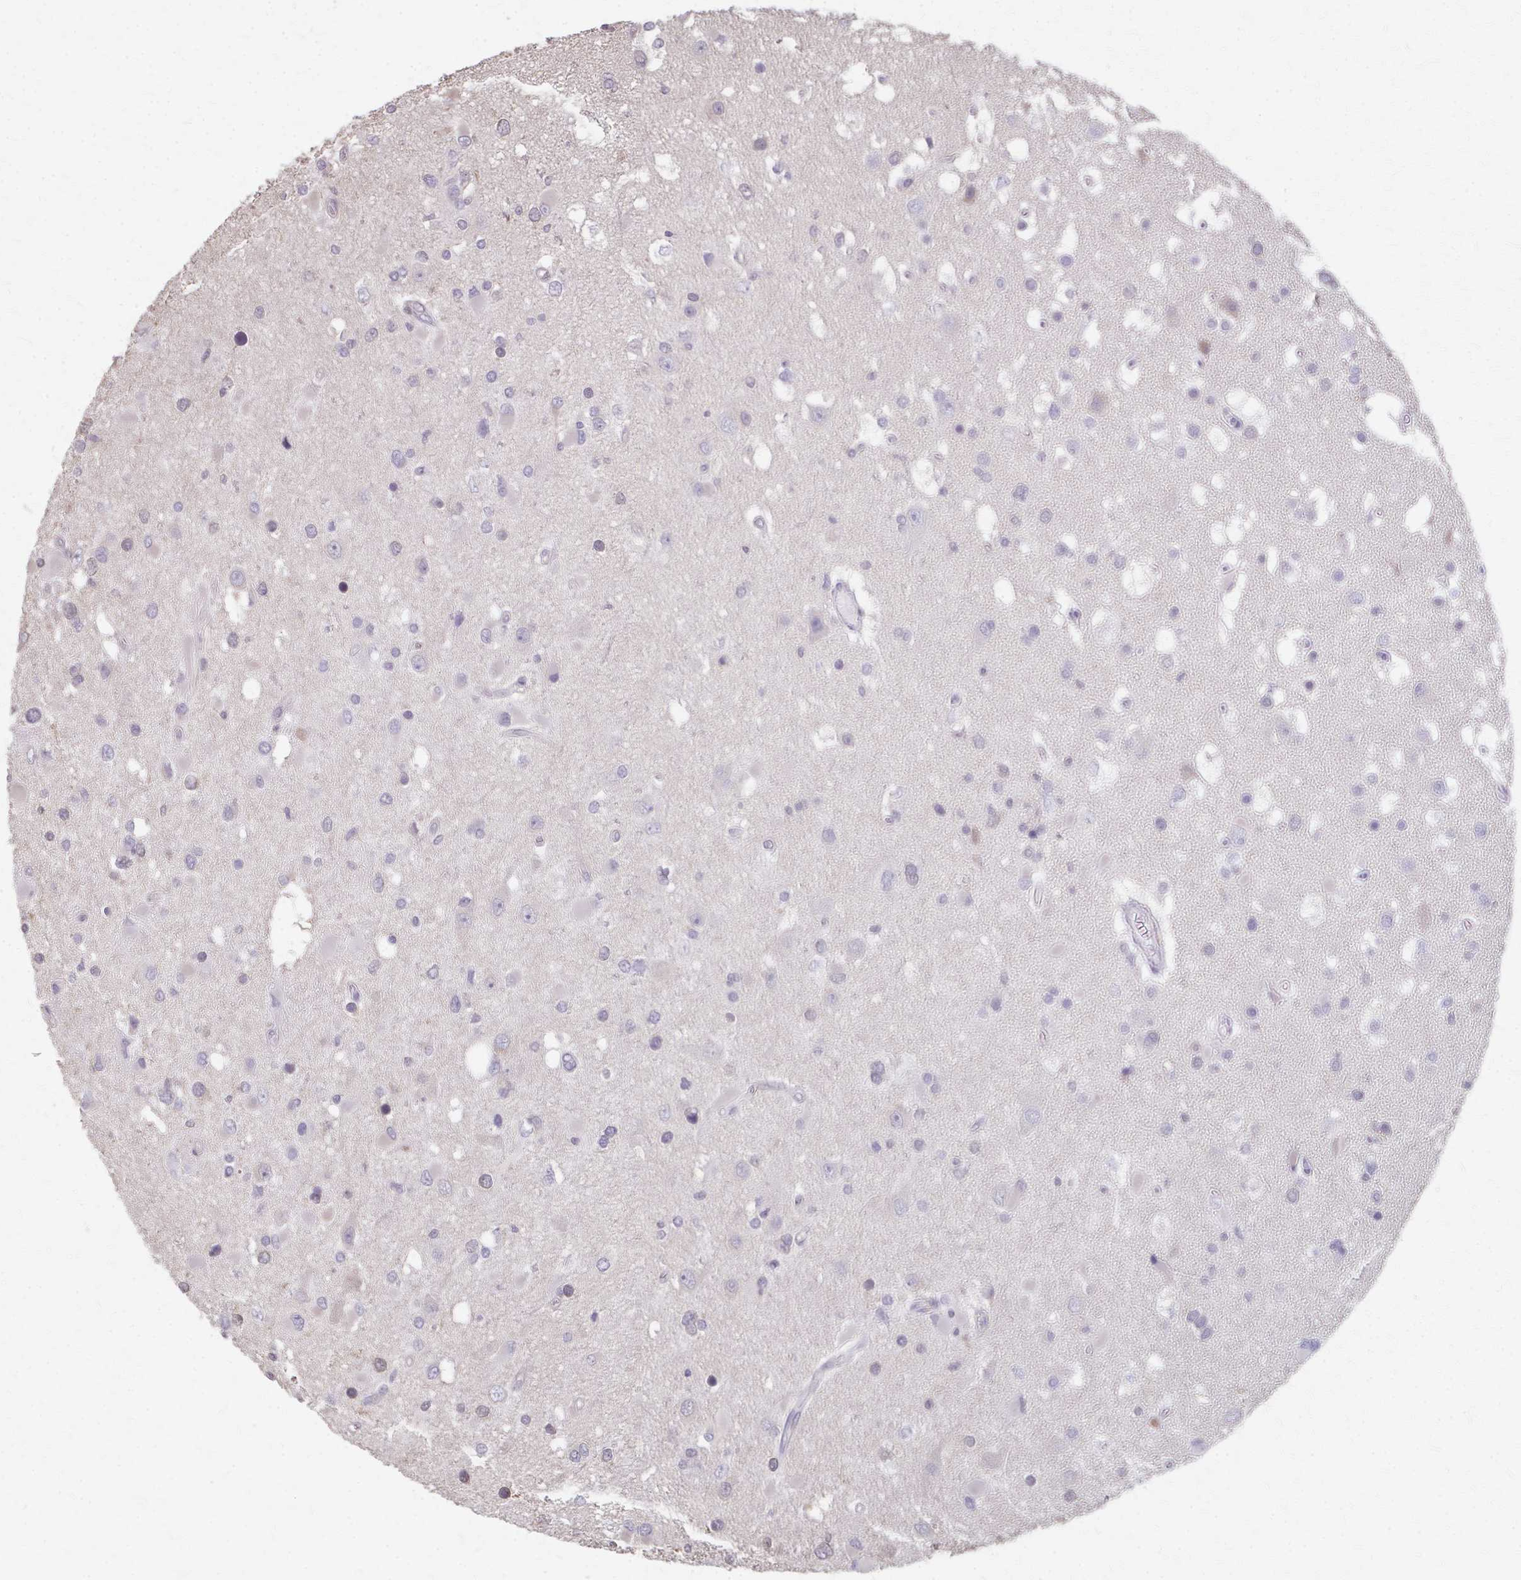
{"staining": {"intensity": "negative", "quantity": "none", "location": "none"}, "tissue": "glioma", "cell_type": "Tumor cells", "image_type": "cancer", "snomed": [{"axis": "morphology", "description": "Glioma, malignant, High grade"}, {"axis": "topography", "description": "Brain"}], "caption": "An immunohistochemistry (IHC) photomicrograph of high-grade glioma (malignant) is shown. There is no staining in tumor cells of high-grade glioma (malignant).", "gene": "RABGAP1L", "patient": {"sex": "male", "age": 53}}